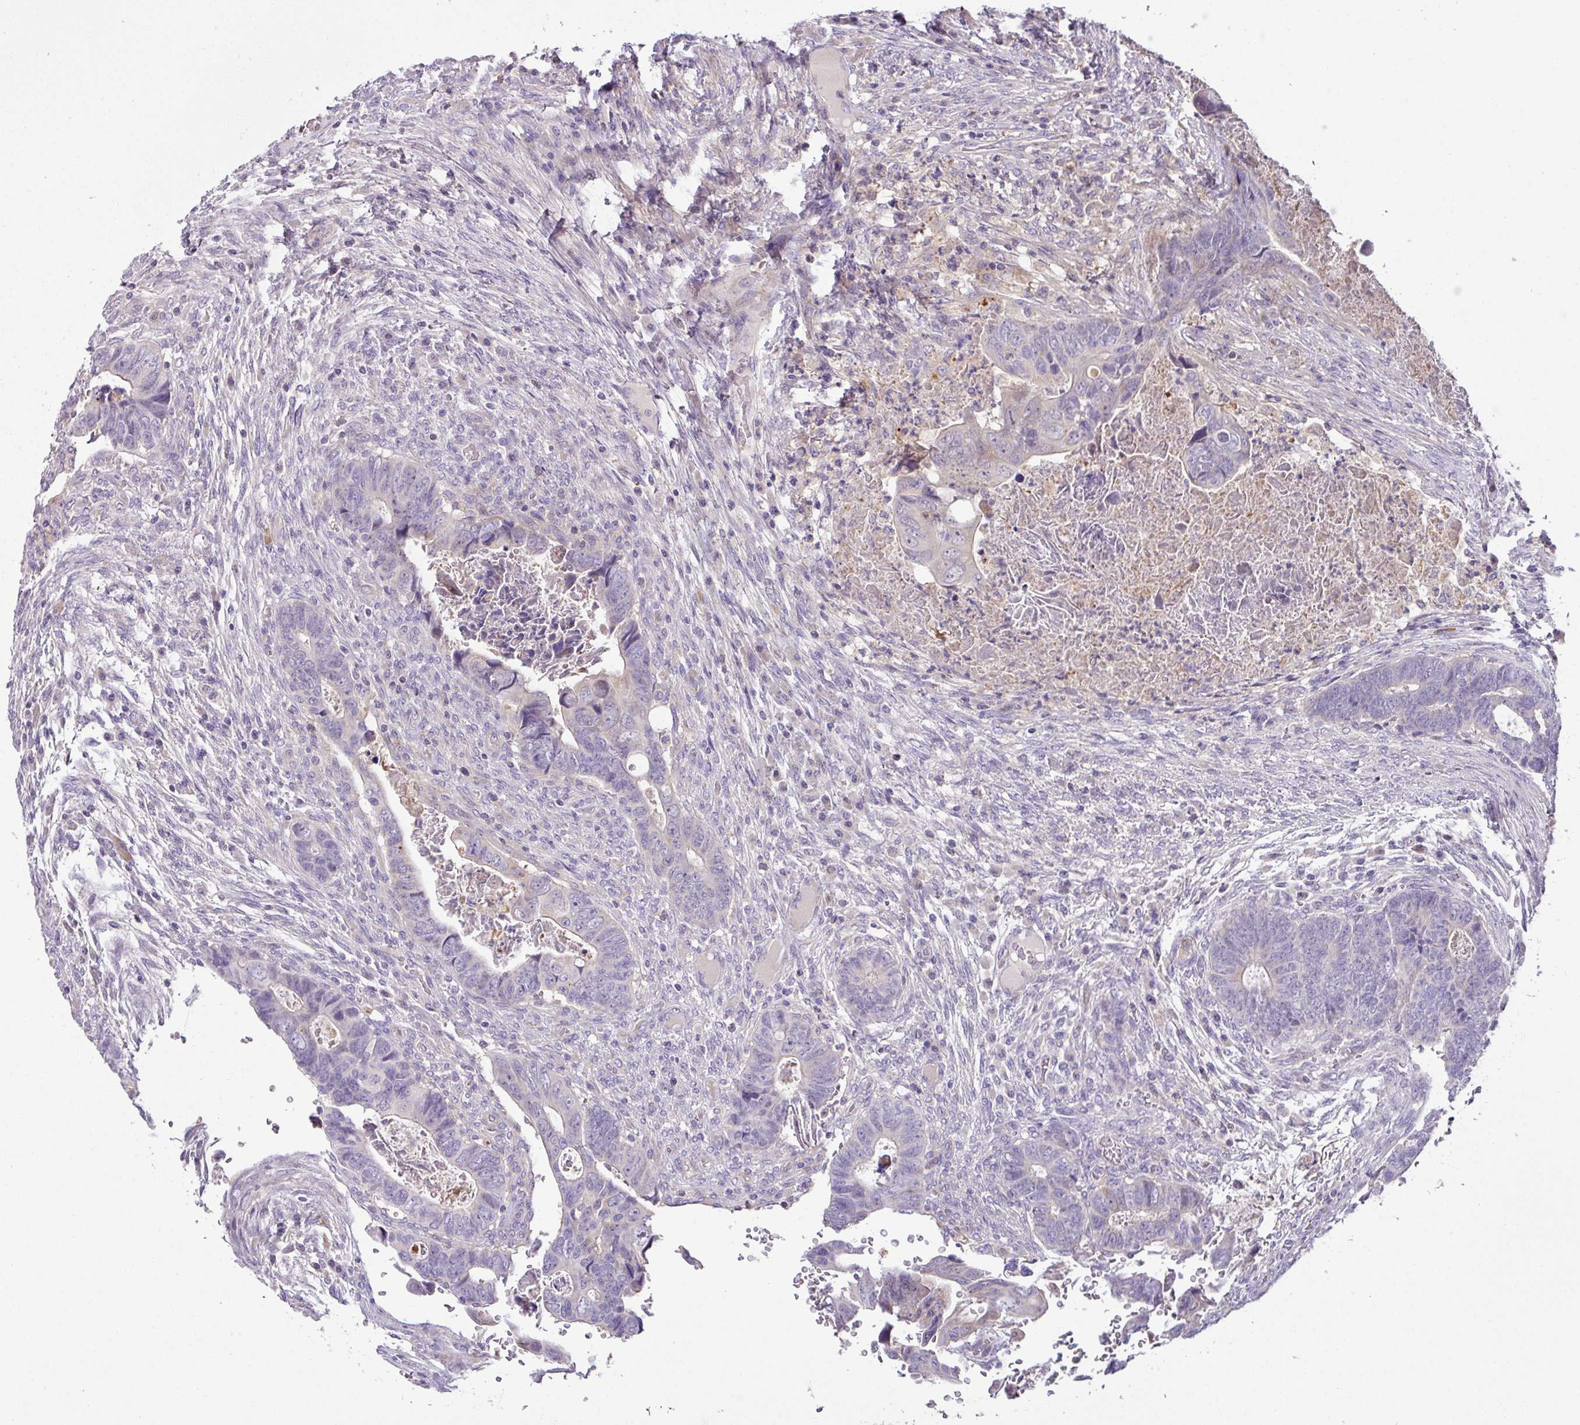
{"staining": {"intensity": "negative", "quantity": "none", "location": "none"}, "tissue": "colorectal cancer", "cell_type": "Tumor cells", "image_type": "cancer", "snomed": [{"axis": "morphology", "description": "Adenocarcinoma, NOS"}, {"axis": "topography", "description": "Rectum"}], "caption": "The immunohistochemistry image has no significant positivity in tumor cells of colorectal cancer (adenocarcinoma) tissue.", "gene": "HOXC13", "patient": {"sex": "female", "age": 78}}